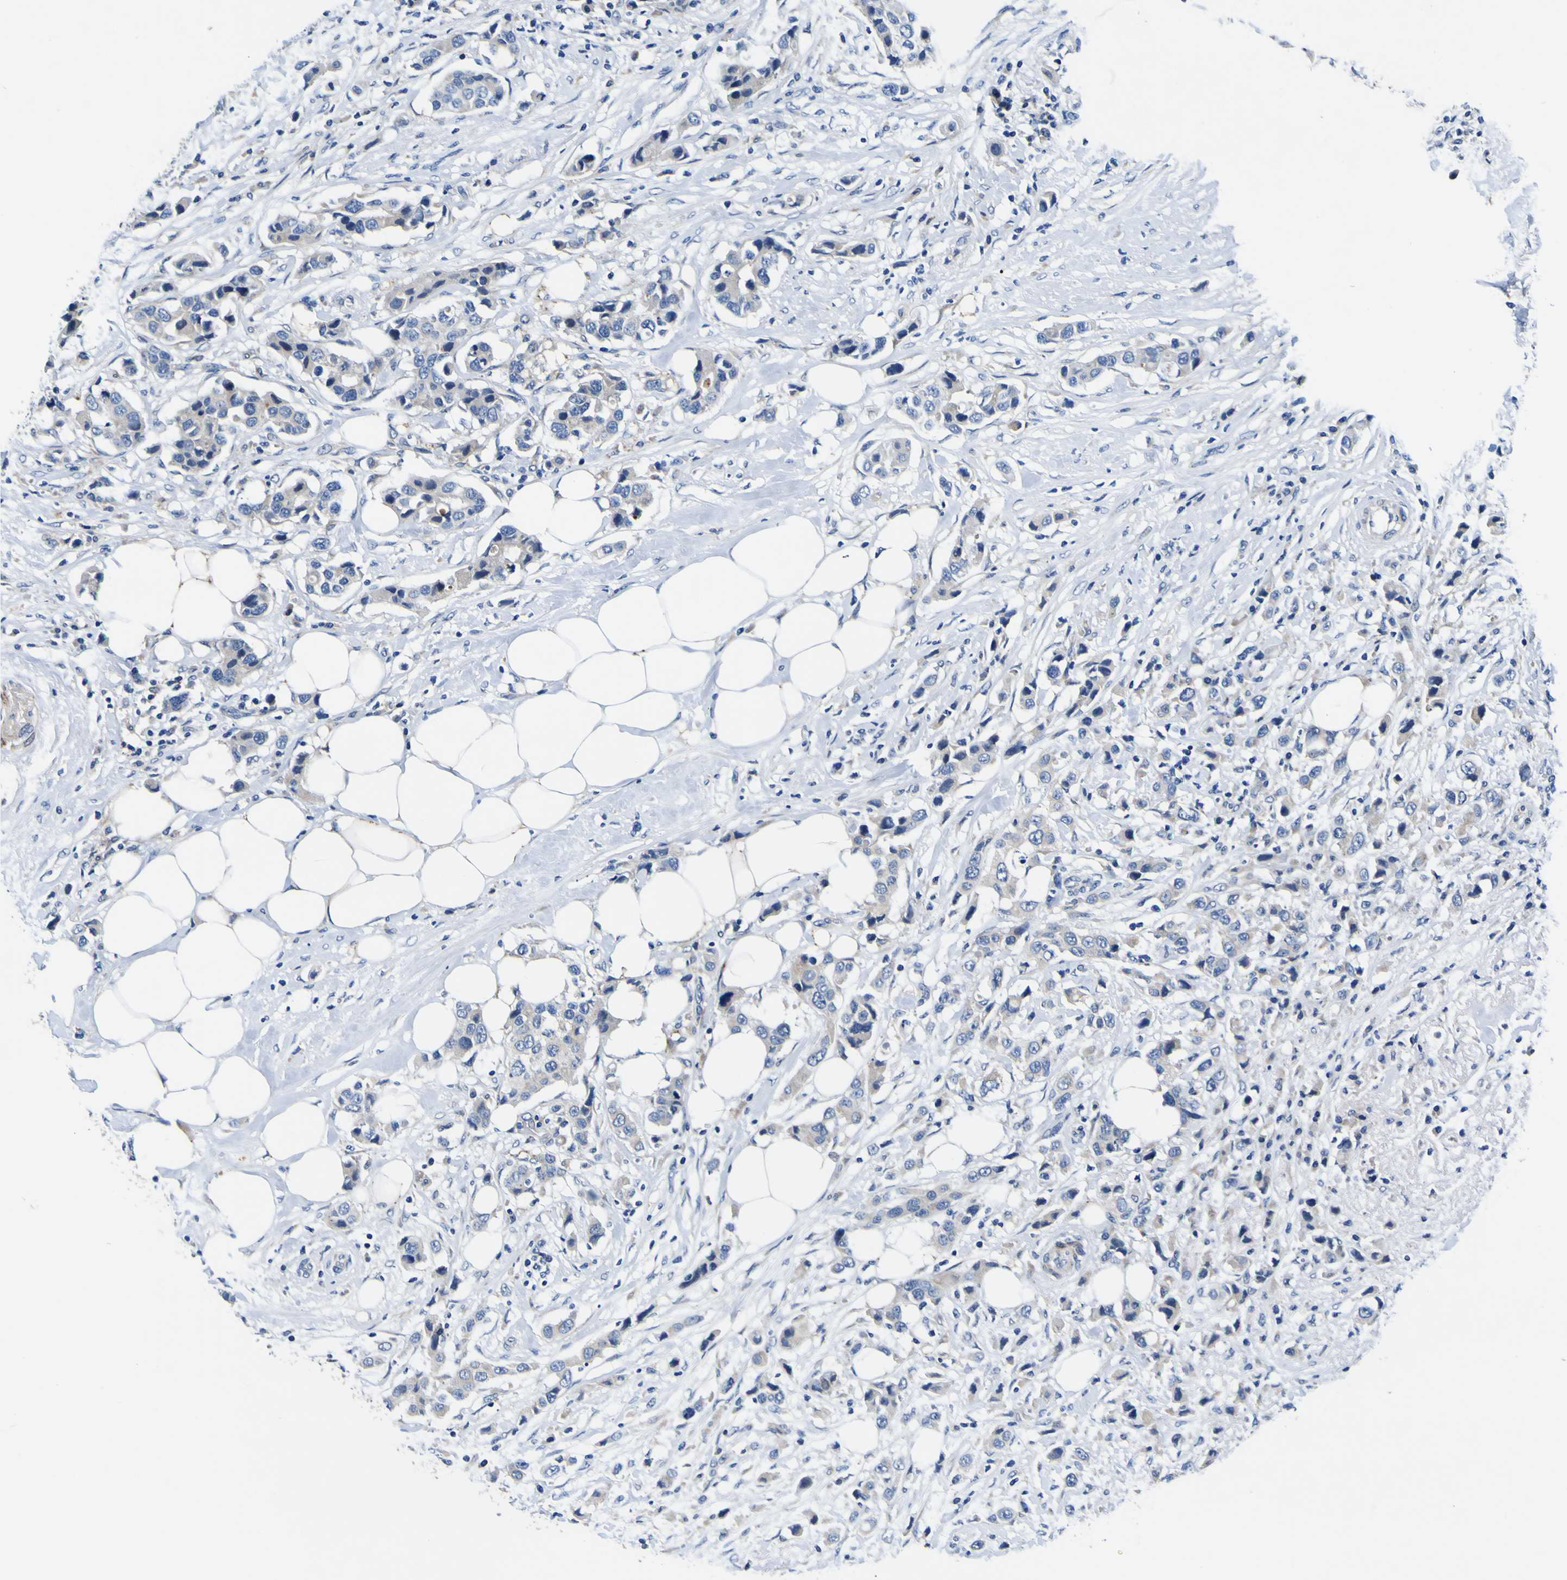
{"staining": {"intensity": "weak", "quantity": "<25%", "location": "cytoplasmic/membranous"}, "tissue": "breast cancer", "cell_type": "Tumor cells", "image_type": "cancer", "snomed": [{"axis": "morphology", "description": "Normal tissue, NOS"}, {"axis": "morphology", "description": "Duct carcinoma"}, {"axis": "topography", "description": "Breast"}], "caption": "The image reveals no staining of tumor cells in breast cancer.", "gene": "AGAP3", "patient": {"sex": "female", "age": 50}}